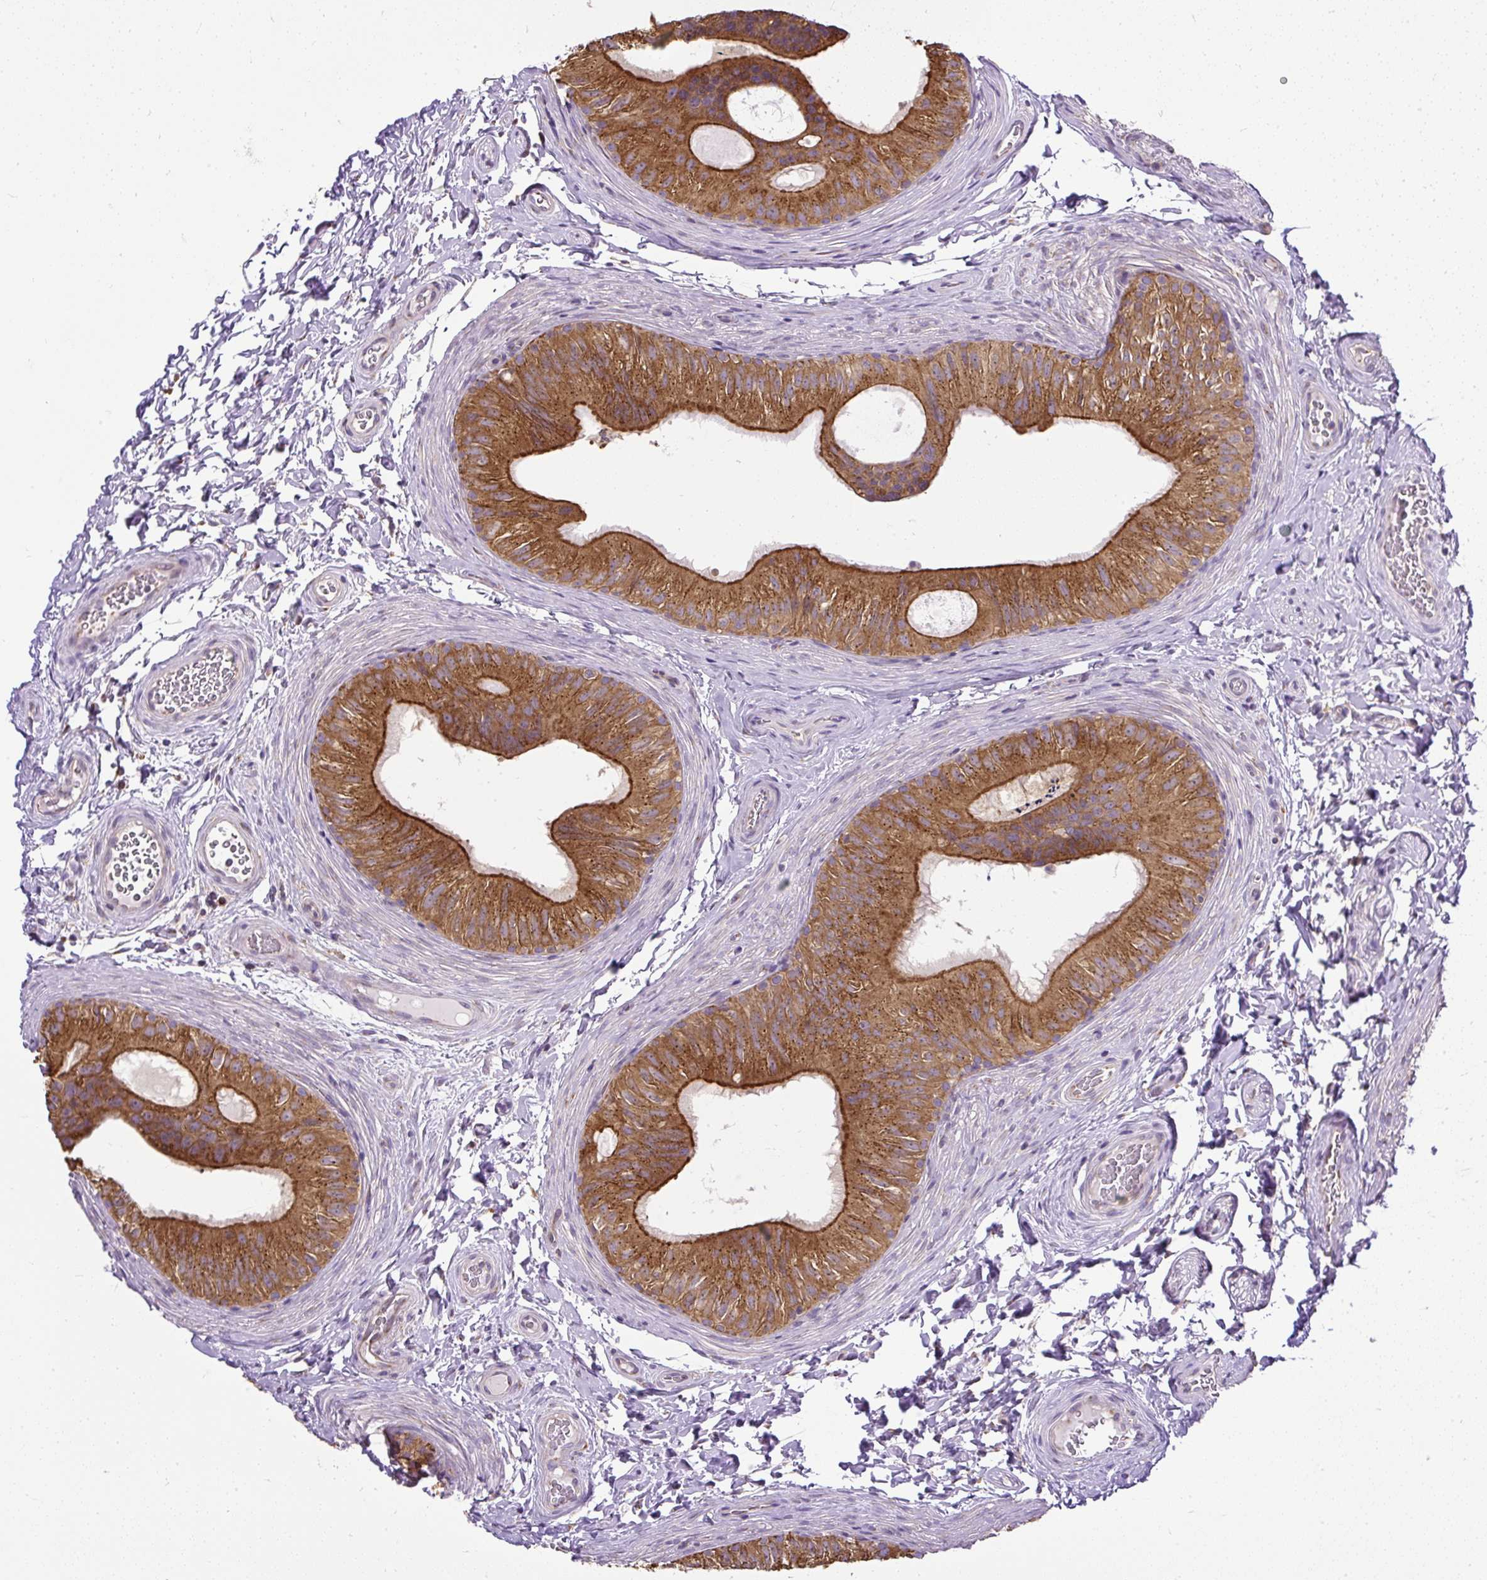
{"staining": {"intensity": "strong", "quantity": ">75%", "location": "cytoplasmic/membranous"}, "tissue": "epididymis", "cell_type": "Glandular cells", "image_type": "normal", "snomed": [{"axis": "morphology", "description": "Normal tissue, NOS"}, {"axis": "topography", "description": "Epididymis"}], "caption": "The histopathology image shows immunohistochemical staining of unremarkable epididymis. There is strong cytoplasmic/membranous staining is identified in approximately >75% of glandular cells.", "gene": "SMC4", "patient": {"sex": "male", "age": 24}}